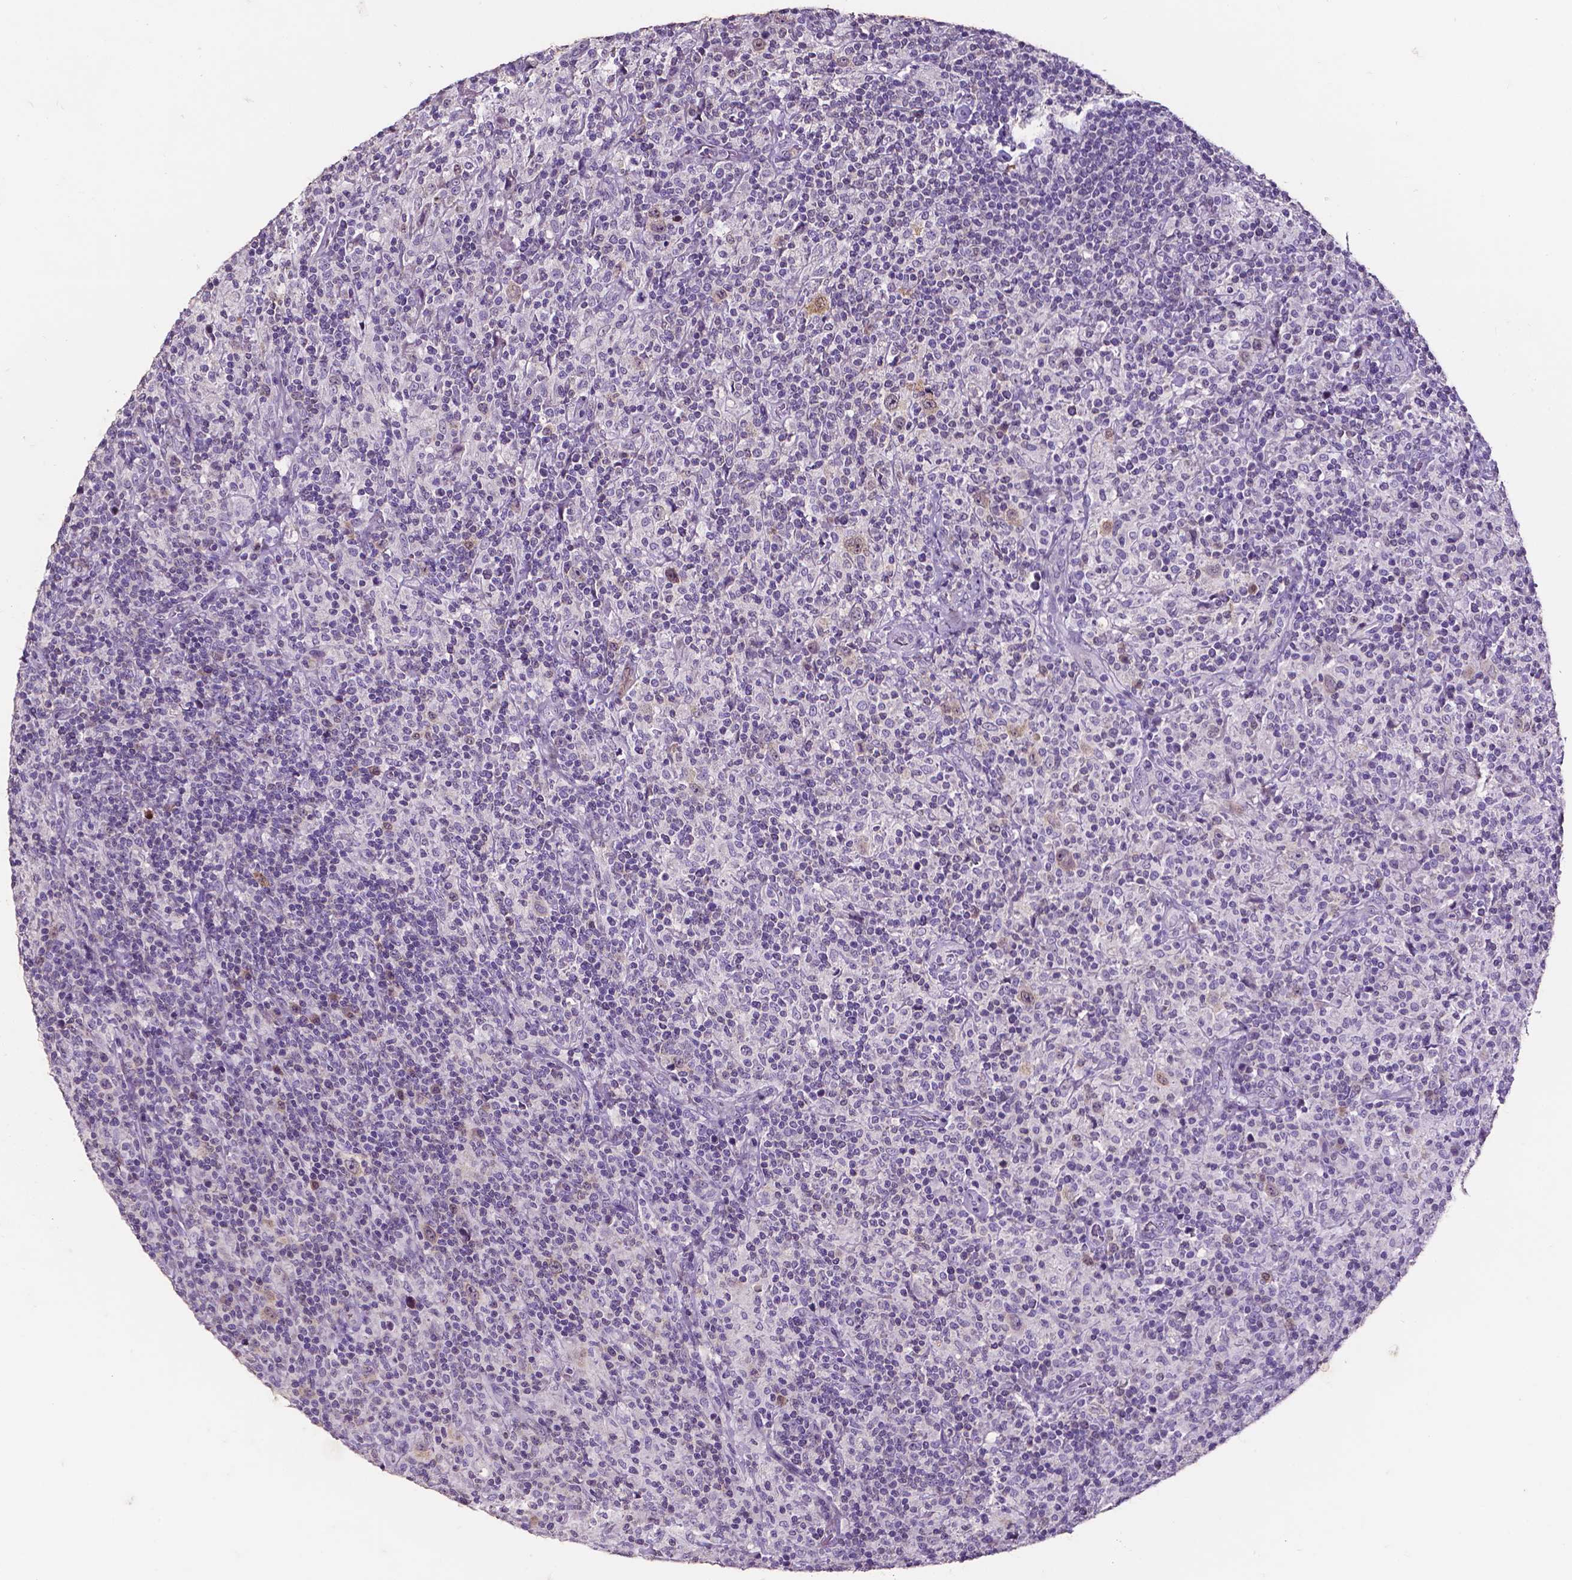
{"staining": {"intensity": "weak", "quantity": ">75%", "location": "cytoplasmic/membranous"}, "tissue": "lymphoma", "cell_type": "Tumor cells", "image_type": "cancer", "snomed": [{"axis": "morphology", "description": "Hodgkin's disease, NOS"}, {"axis": "topography", "description": "Lymph node"}], "caption": "Tumor cells show low levels of weak cytoplasmic/membranous positivity in about >75% of cells in Hodgkin's disease. The staining is performed using DAB (3,3'-diaminobenzidine) brown chromogen to label protein expression. The nuclei are counter-stained blue using hematoxylin.", "gene": "PSAT1", "patient": {"sex": "male", "age": 70}}